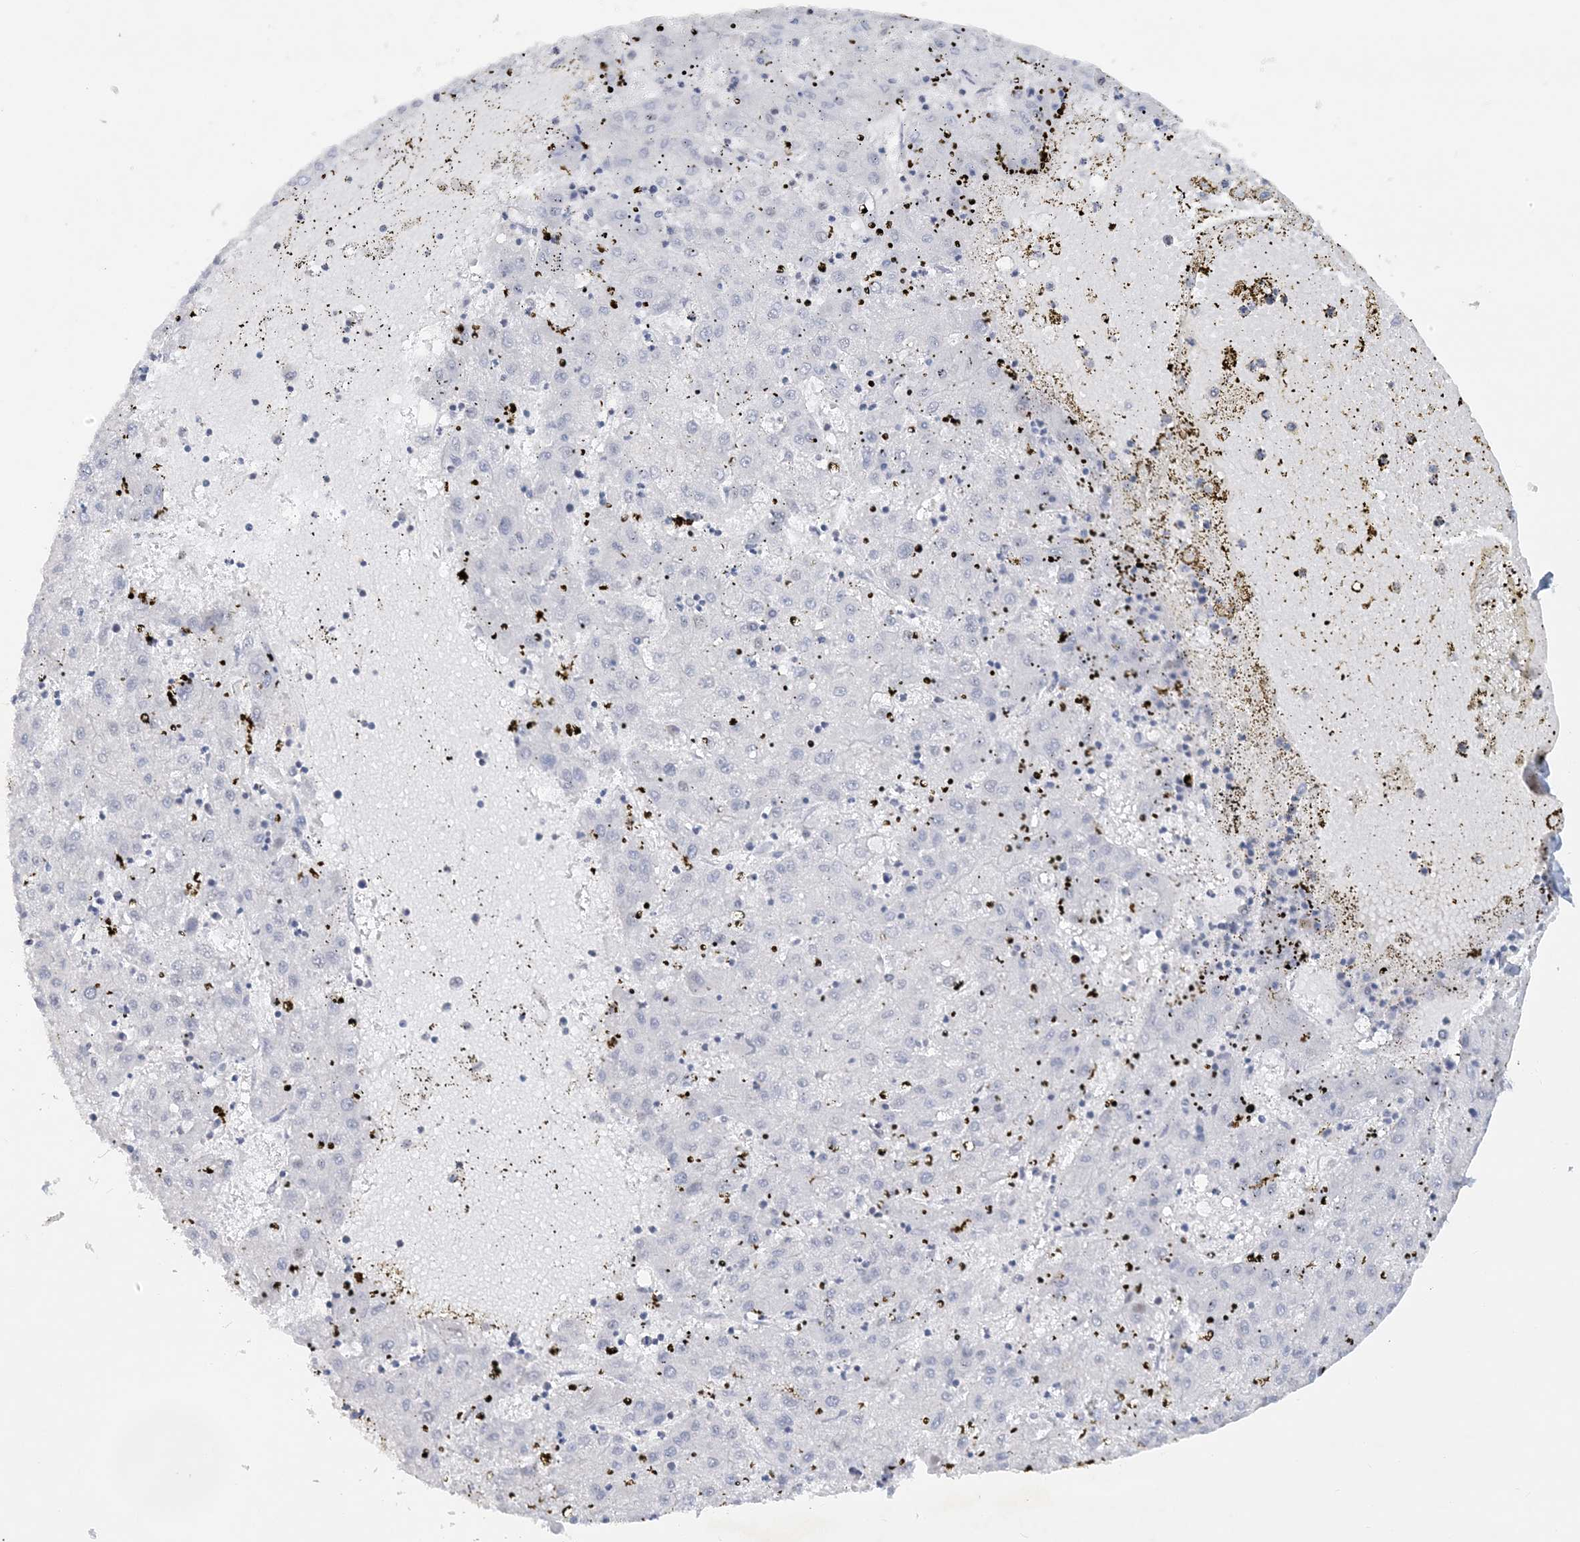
{"staining": {"intensity": "negative", "quantity": "none", "location": "none"}, "tissue": "liver cancer", "cell_type": "Tumor cells", "image_type": "cancer", "snomed": [{"axis": "morphology", "description": "Carcinoma, Hepatocellular, NOS"}, {"axis": "topography", "description": "Liver"}], "caption": "A photomicrograph of human liver hepatocellular carcinoma is negative for staining in tumor cells.", "gene": "KMT2D", "patient": {"sex": "male", "age": 72}}